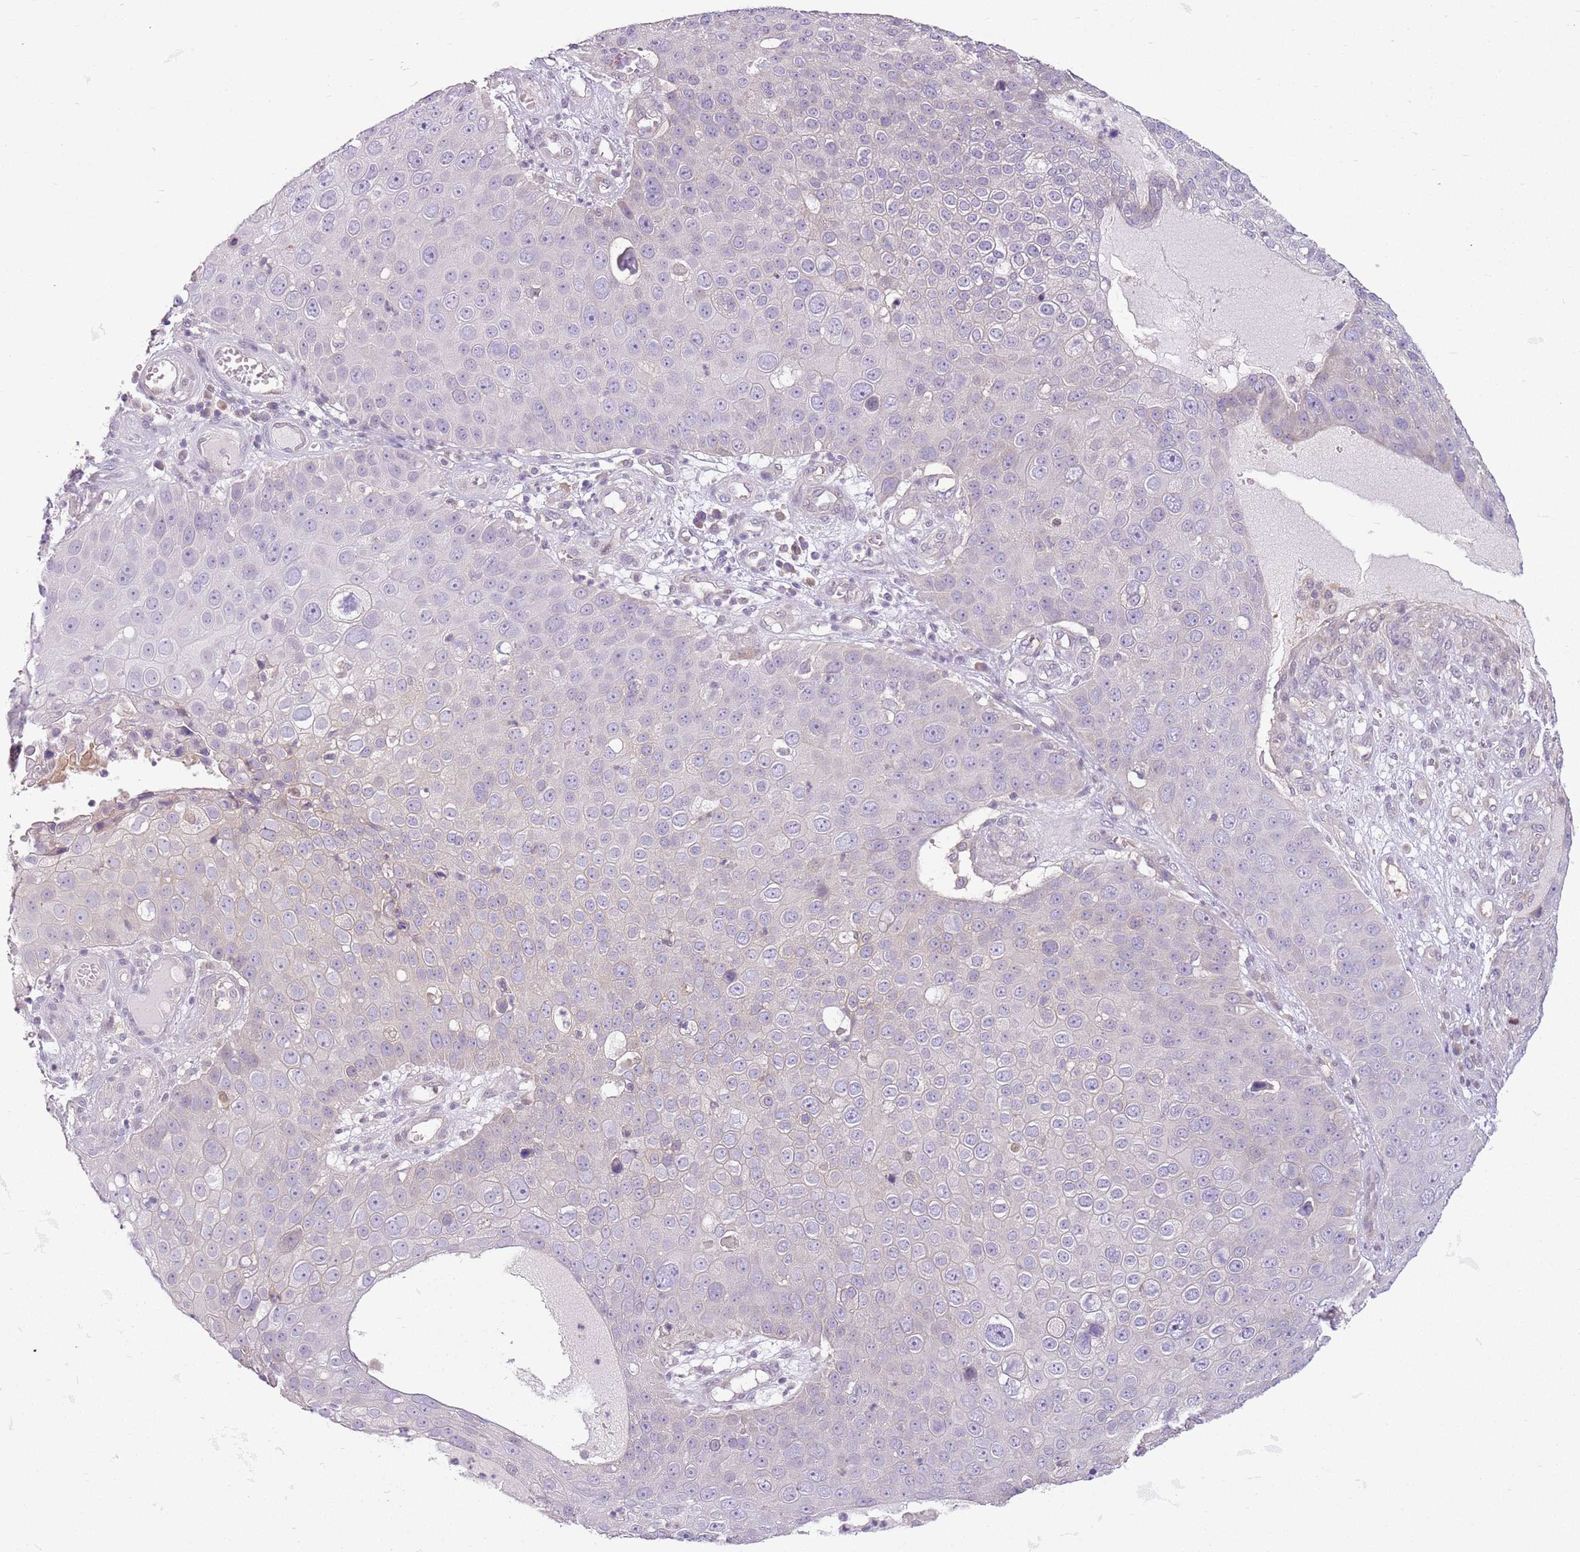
{"staining": {"intensity": "negative", "quantity": "none", "location": "none"}, "tissue": "skin cancer", "cell_type": "Tumor cells", "image_type": "cancer", "snomed": [{"axis": "morphology", "description": "Squamous cell carcinoma, NOS"}, {"axis": "topography", "description": "Skin"}], "caption": "IHC of skin cancer (squamous cell carcinoma) exhibits no positivity in tumor cells.", "gene": "DEFB116", "patient": {"sex": "male", "age": 71}}